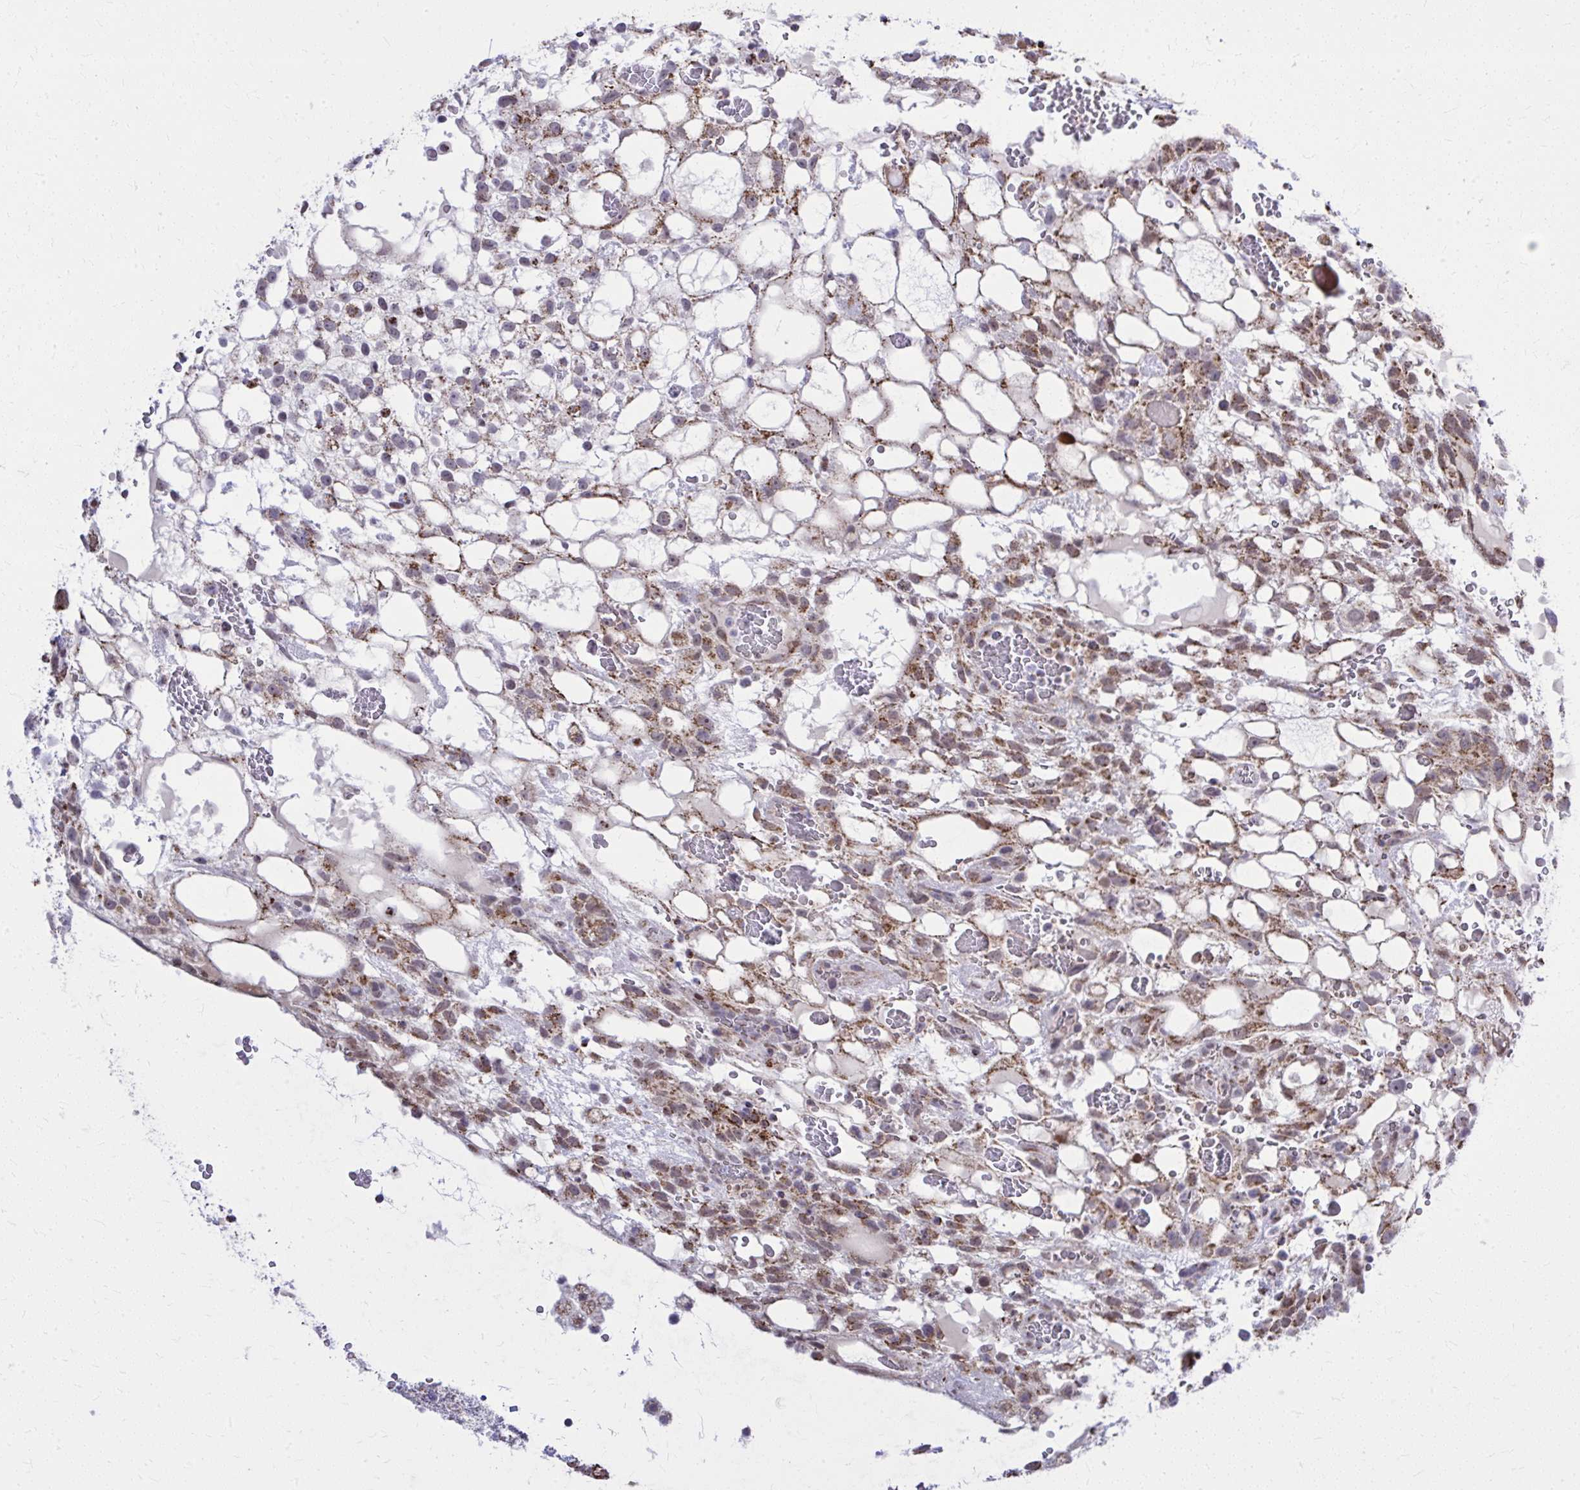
{"staining": {"intensity": "moderate", "quantity": ">75%", "location": "cytoplasmic/membranous"}, "tissue": "testis cancer", "cell_type": "Tumor cells", "image_type": "cancer", "snomed": [{"axis": "morphology", "description": "Normal tissue, NOS"}, {"axis": "morphology", "description": "Carcinoma, Embryonal, NOS"}, {"axis": "topography", "description": "Testis"}], "caption": "This photomicrograph reveals immunohistochemistry (IHC) staining of testis embryonal carcinoma, with medium moderate cytoplasmic/membranous expression in about >75% of tumor cells.", "gene": "ZNF362", "patient": {"sex": "male", "age": 32}}